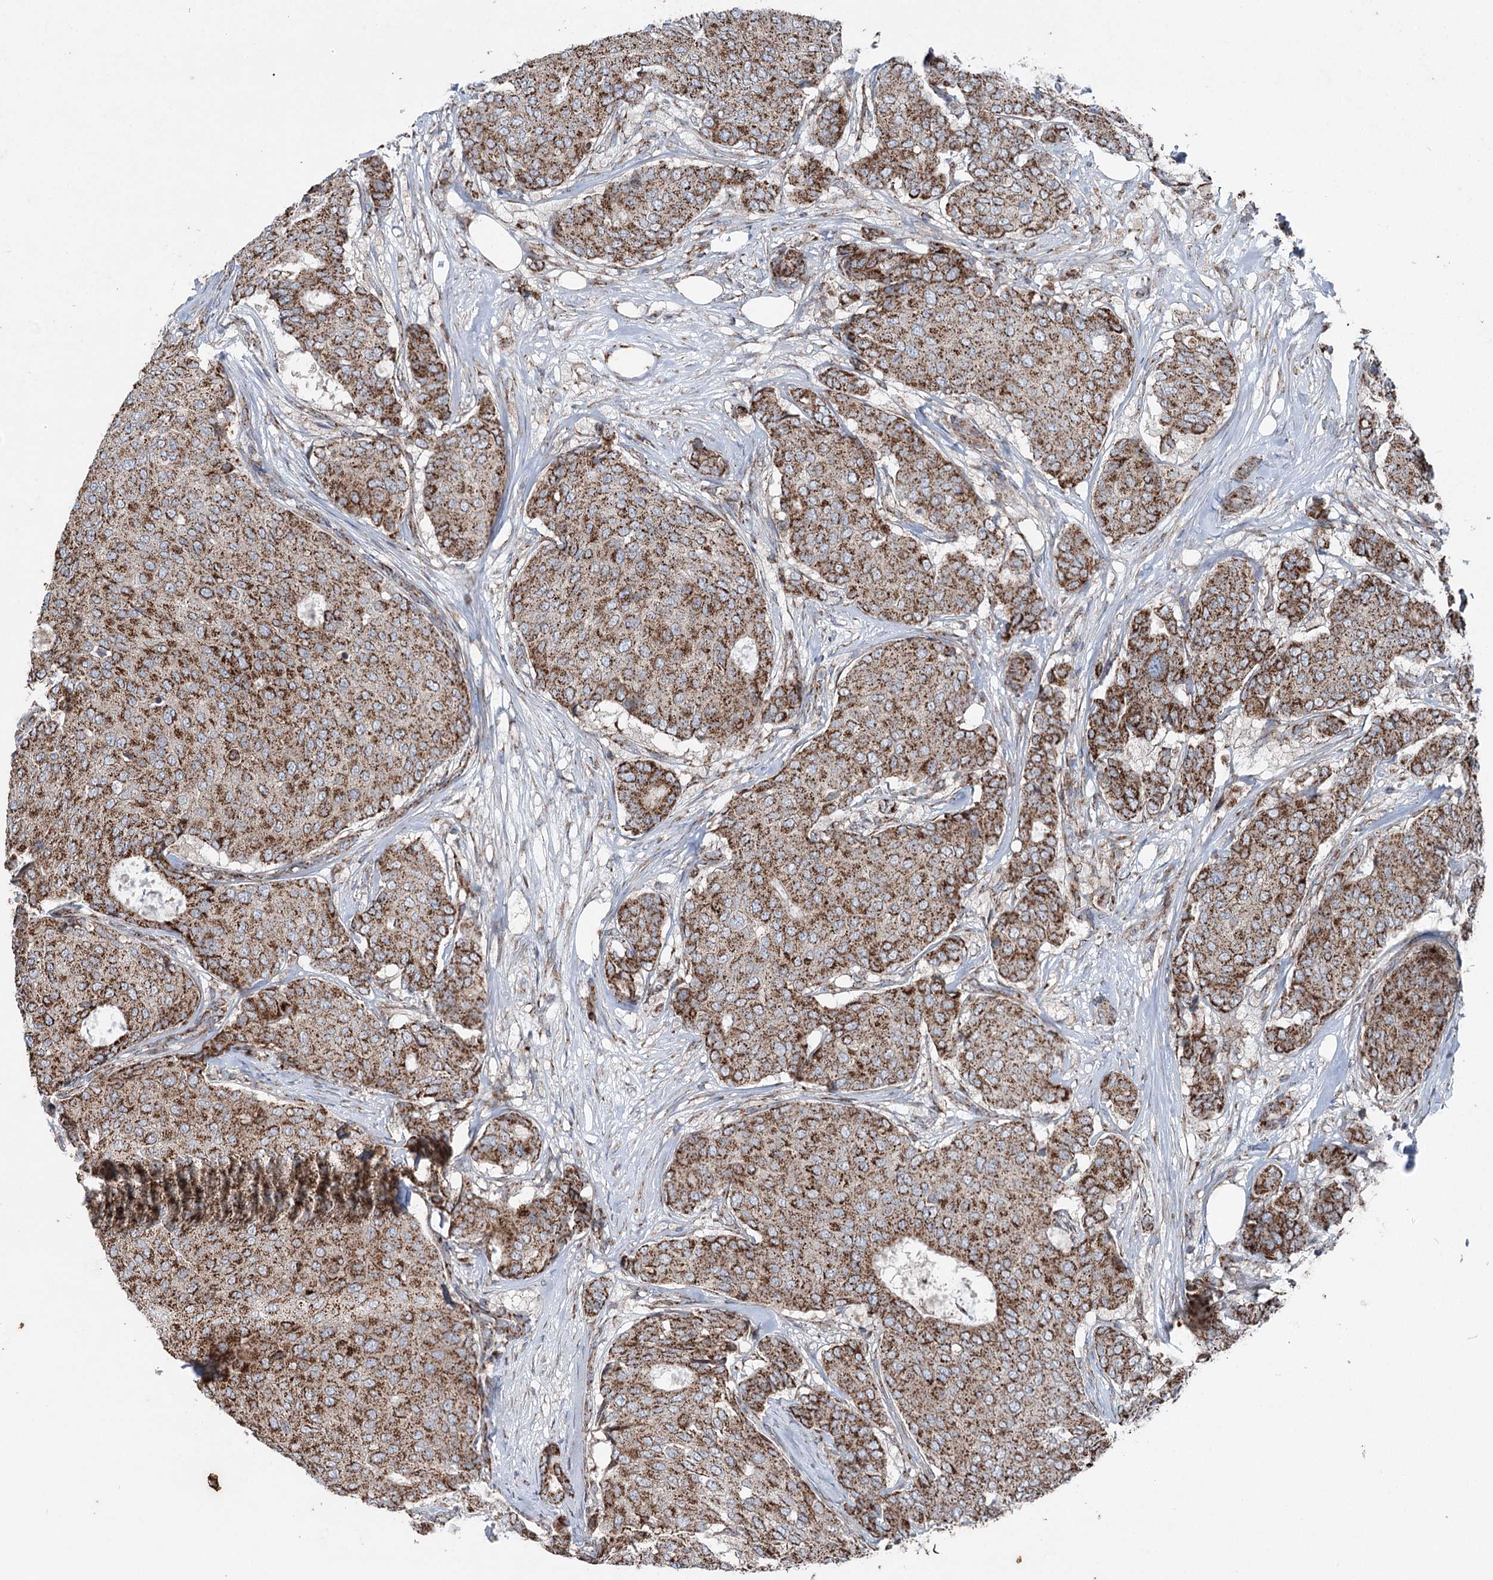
{"staining": {"intensity": "strong", "quantity": ">75%", "location": "cytoplasmic/membranous"}, "tissue": "breast cancer", "cell_type": "Tumor cells", "image_type": "cancer", "snomed": [{"axis": "morphology", "description": "Duct carcinoma"}, {"axis": "topography", "description": "Breast"}], "caption": "Breast cancer (infiltrating ductal carcinoma) was stained to show a protein in brown. There is high levels of strong cytoplasmic/membranous positivity in approximately >75% of tumor cells. (brown staining indicates protein expression, while blue staining denotes nuclei).", "gene": "UCN3", "patient": {"sex": "female", "age": 75}}